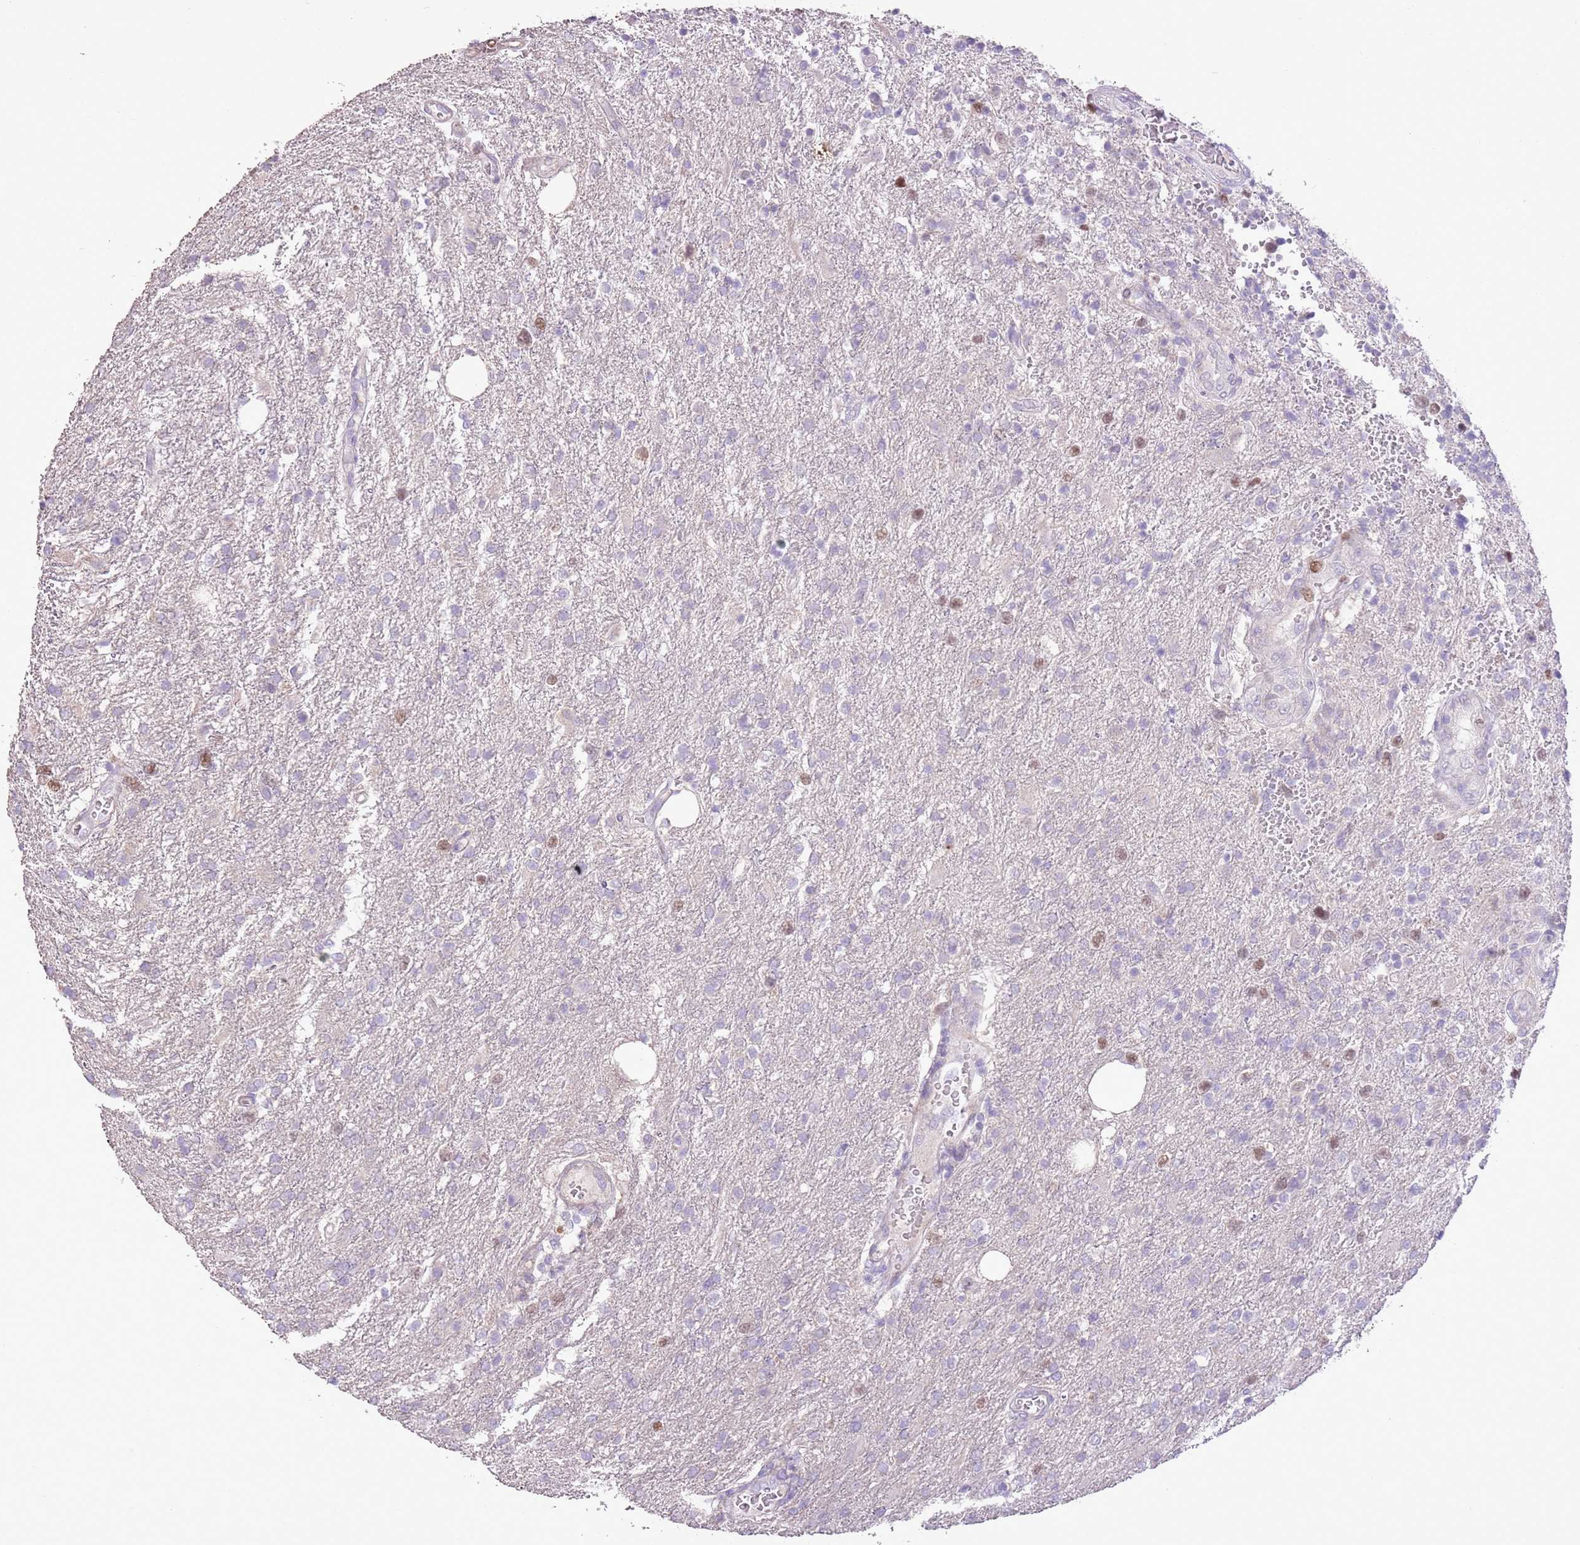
{"staining": {"intensity": "moderate", "quantity": "<25%", "location": "nuclear"}, "tissue": "glioma", "cell_type": "Tumor cells", "image_type": "cancer", "snomed": [{"axis": "morphology", "description": "Glioma, malignant, High grade"}, {"axis": "topography", "description": "Brain"}], "caption": "Tumor cells exhibit moderate nuclear staining in about <25% of cells in malignant glioma (high-grade).", "gene": "GMNN", "patient": {"sex": "male", "age": 56}}